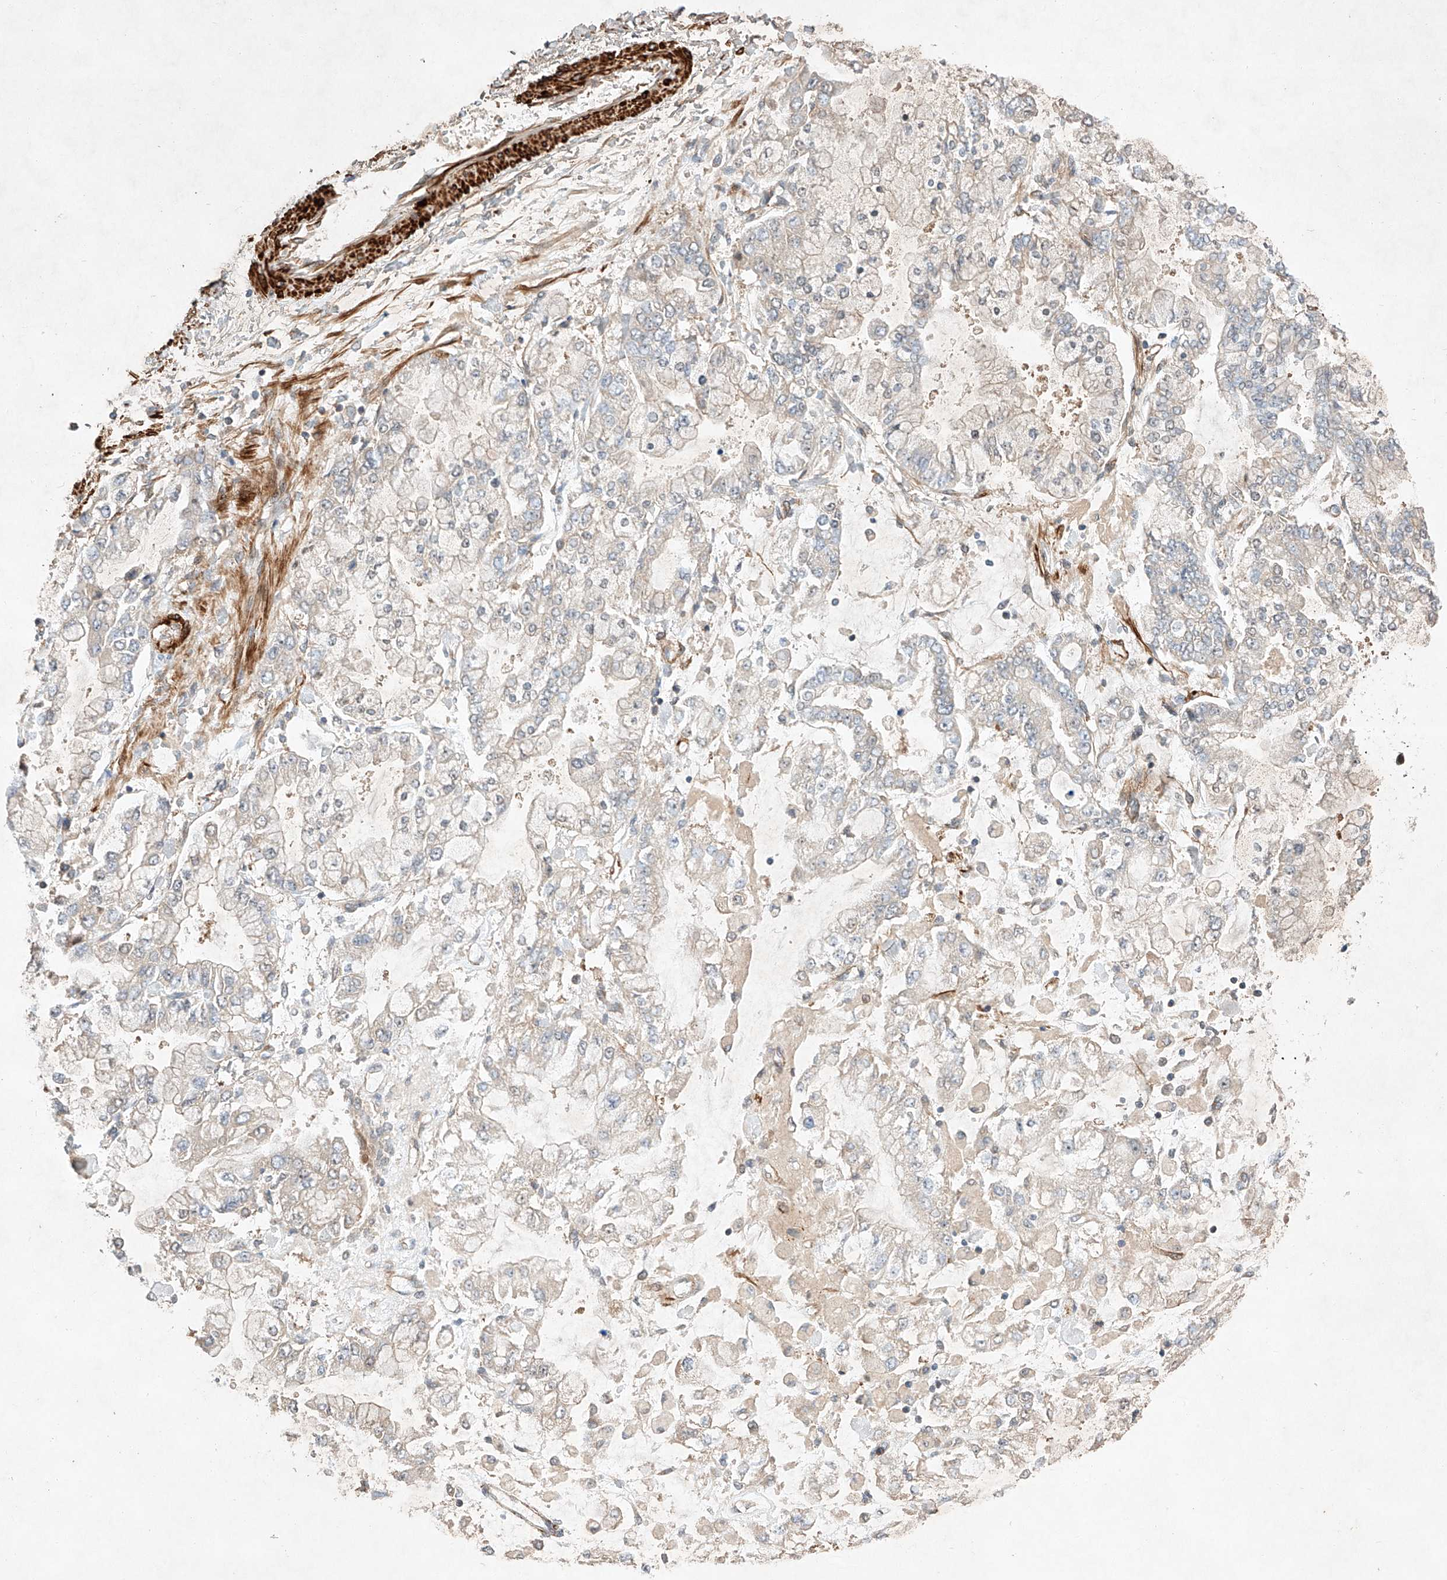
{"staining": {"intensity": "negative", "quantity": "none", "location": "none"}, "tissue": "stomach cancer", "cell_type": "Tumor cells", "image_type": "cancer", "snomed": [{"axis": "morphology", "description": "Normal tissue, NOS"}, {"axis": "morphology", "description": "Adenocarcinoma, NOS"}, {"axis": "topography", "description": "Stomach, upper"}, {"axis": "topography", "description": "Stomach"}], "caption": "Tumor cells are negative for protein expression in human stomach cancer (adenocarcinoma).", "gene": "ARHGAP33", "patient": {"sex": "male", "age": 76}}